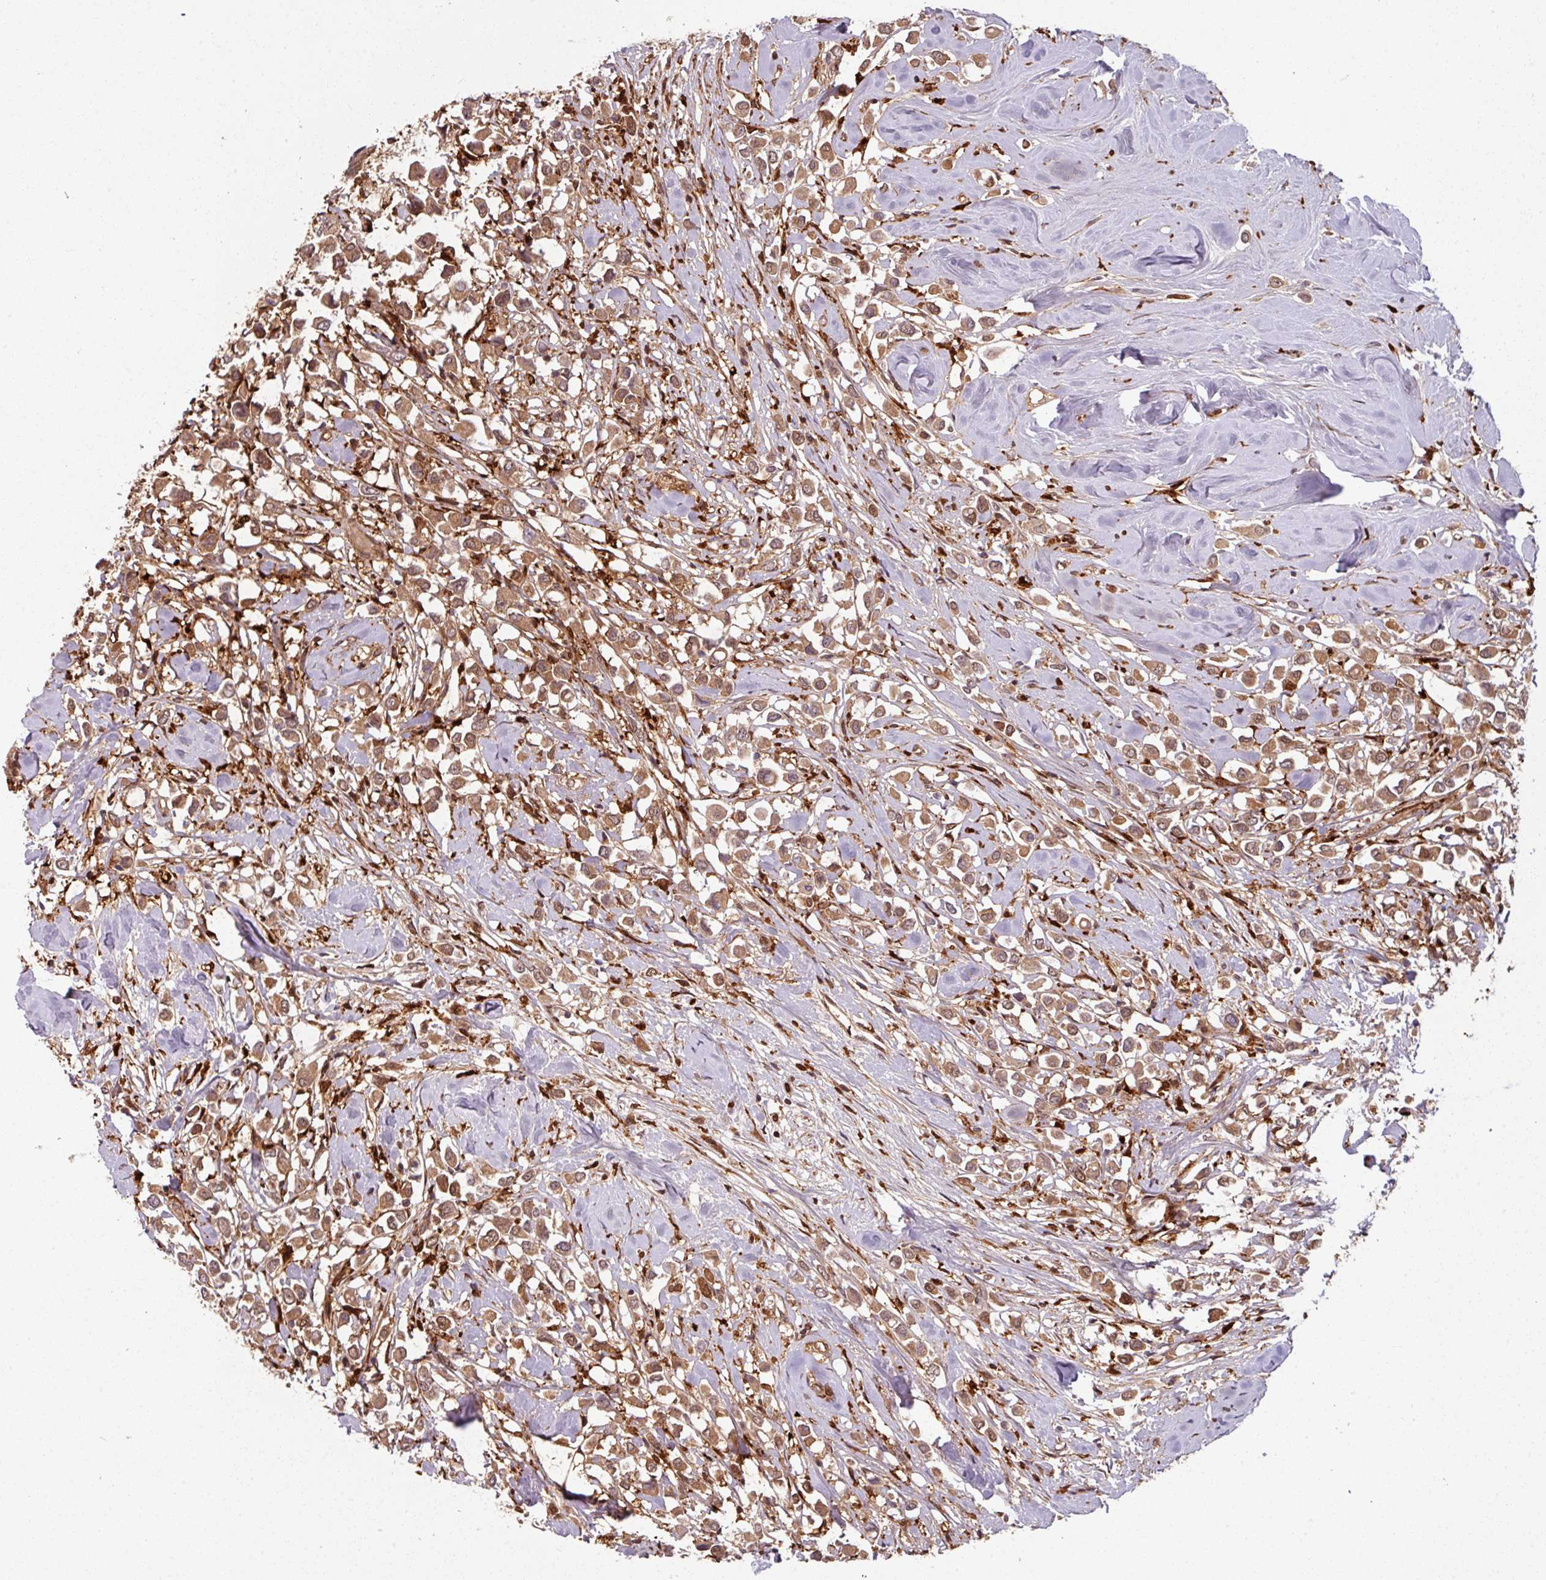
{"staining": {"intensity": "moderate", "quantity": ">75%", "location": "cytoplasmic/membranous,nuclear"}, "tissue": "breast cancer", "cell_type": "Tumor cells", "image_type": "cancer", "snomed": [{"axis": "morphology", "description": "Duct carcinoma"}, {"axis": "topography", "description": "Breast"}], "caption": "An immunohistochemistry photomicrograph of tumor tissue is shown. Protein staining in brown labels moderate cytoplasmic/membranous and nuclear positivity in breast cancer (infiltrating ductal carcinoma) within tumor cells. (DAB (3,3'-diaminobenzidine) IHC with brightfield microscopy, high magnification).", "gene": "KCTD11", "patient": {"sex": "female", "age": 61}}